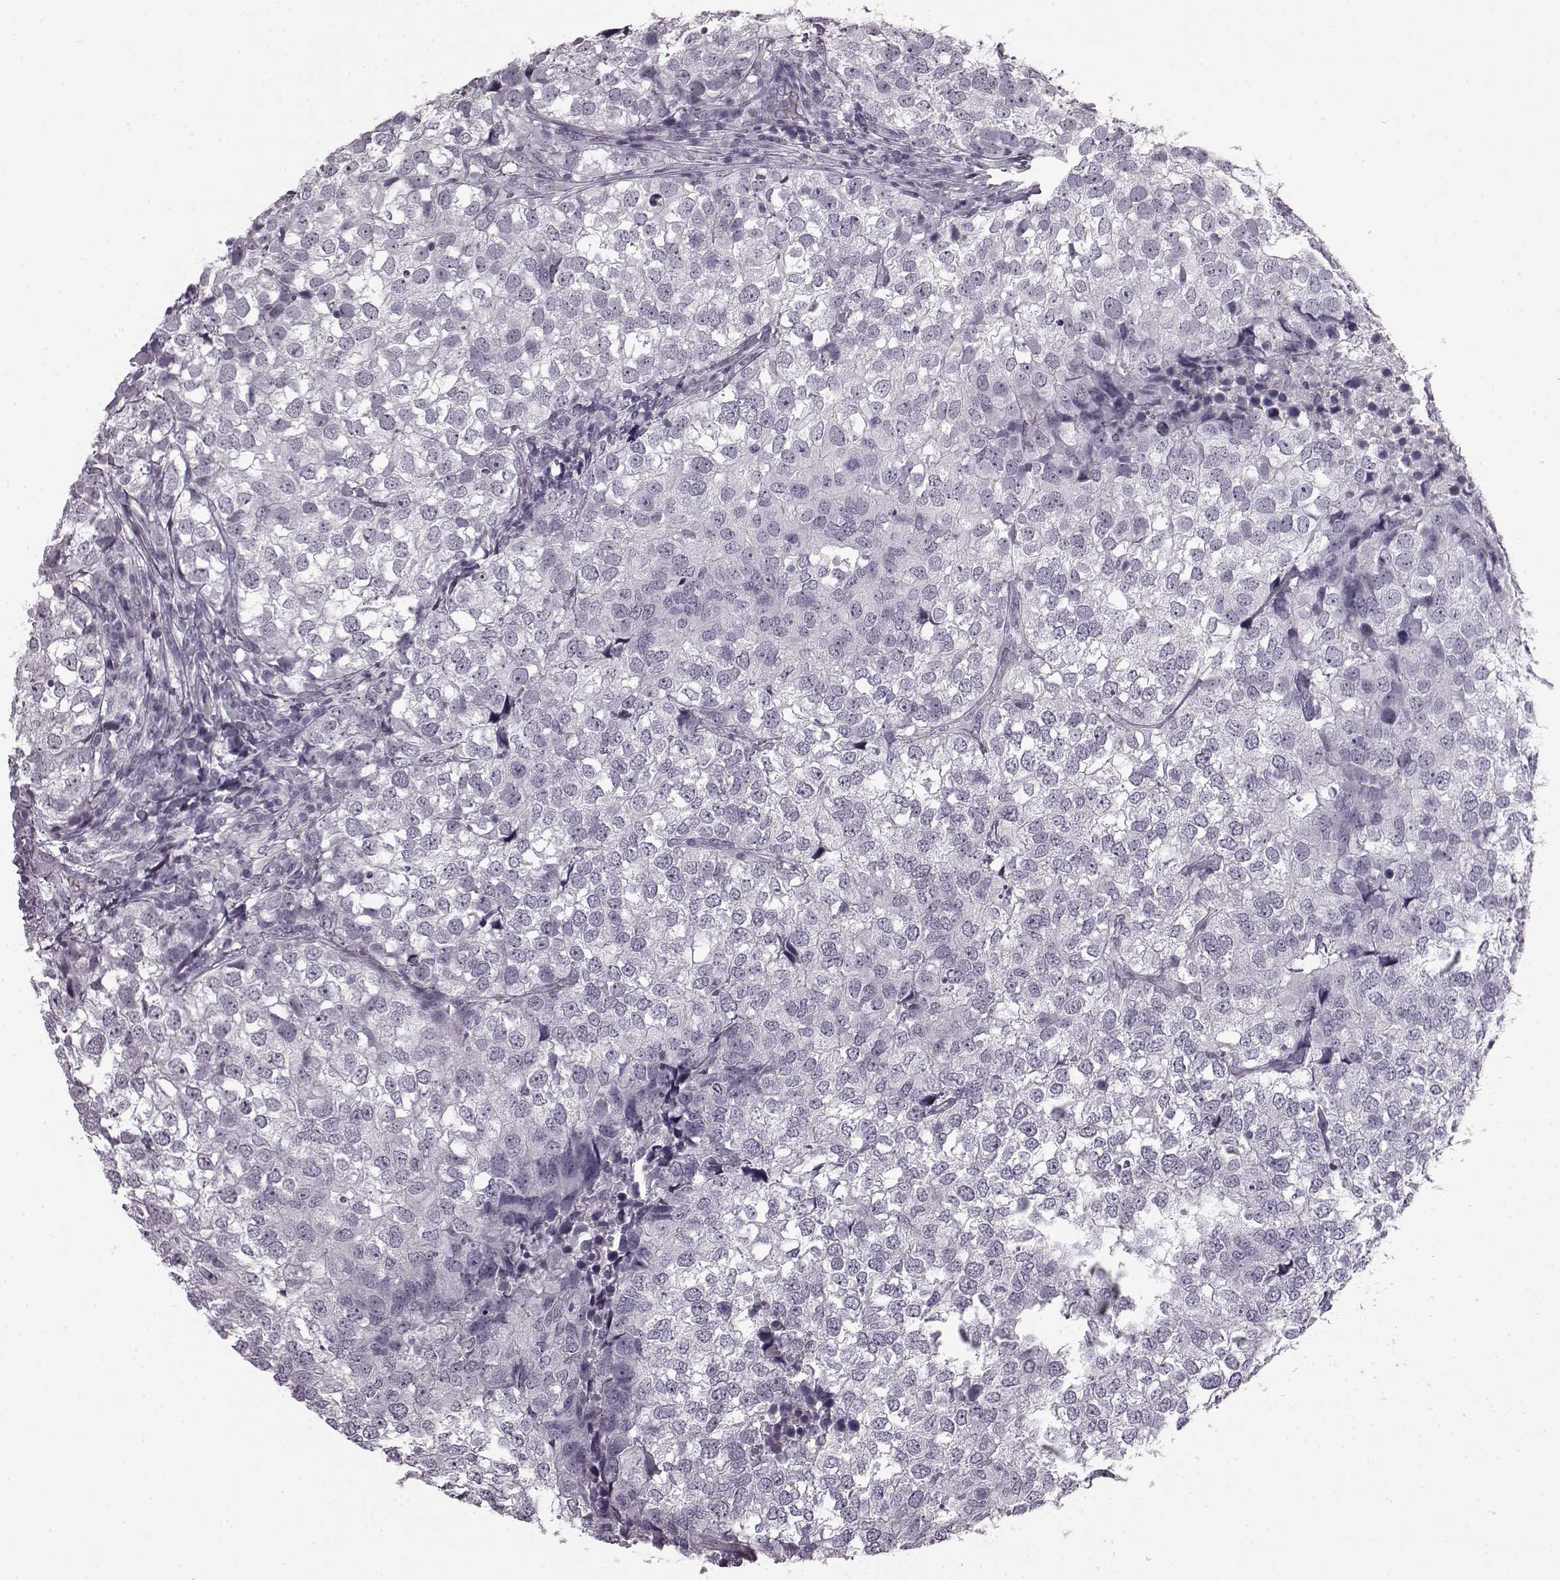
{"staining": {"intensity": "negative", "quantity": "none", "location": "none"}, "tissue": "breast cancer", "cell_type": "Tumor cells", "image_type": "cancer", "snomed": [{"axis": "morphology", "description": "Duct carcinoma"}, {"axis": "topography", "description": "Breast"}], "caption": "Human invasive ductal carcinoma (breast) stained for a protein using IHC reveals no positivity in tumor cells.", "gene": "AIPL1", "patient": {"sex": "female", "age": 30}}